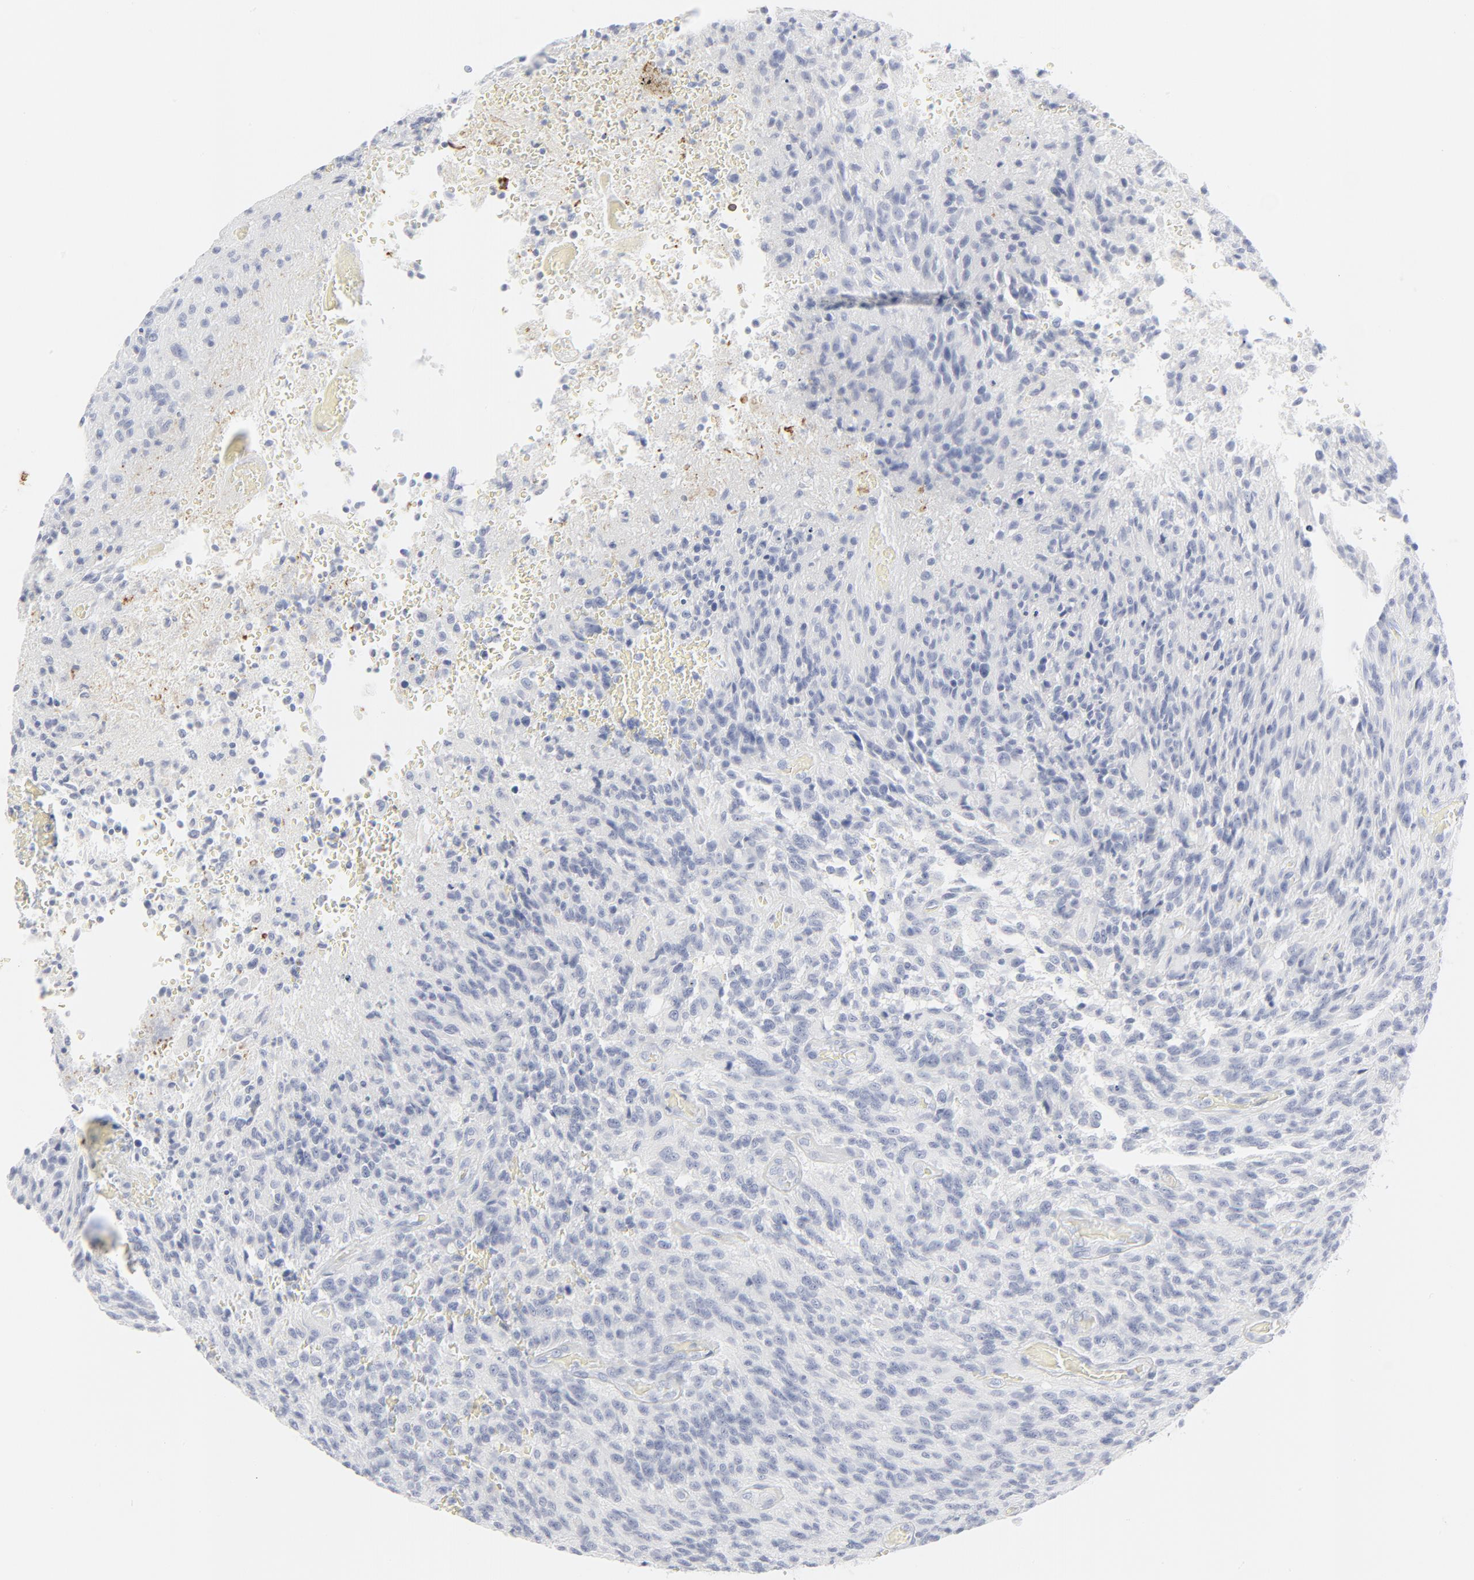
{"staining": {"intensity": "negative", "quantity": "none", "location": "none"}, "tissue": "glioma", "cell_type": "Tumor cells", "image_type": "cancer", "snomed": [{"axis": "morphology", "description": "Normal tissue, NOS"}, {"axis": "morphology", "description": "Glioma, malignant, High grade"}, {"axis": "topography", "description": "Cerebral cortex"}], "caption": "Image shows no protein staining in tumor cells of high-grade glioma (malignant) tissue.", "gene": "CCR7", "patient": {"sex": "male", "age": 56}}